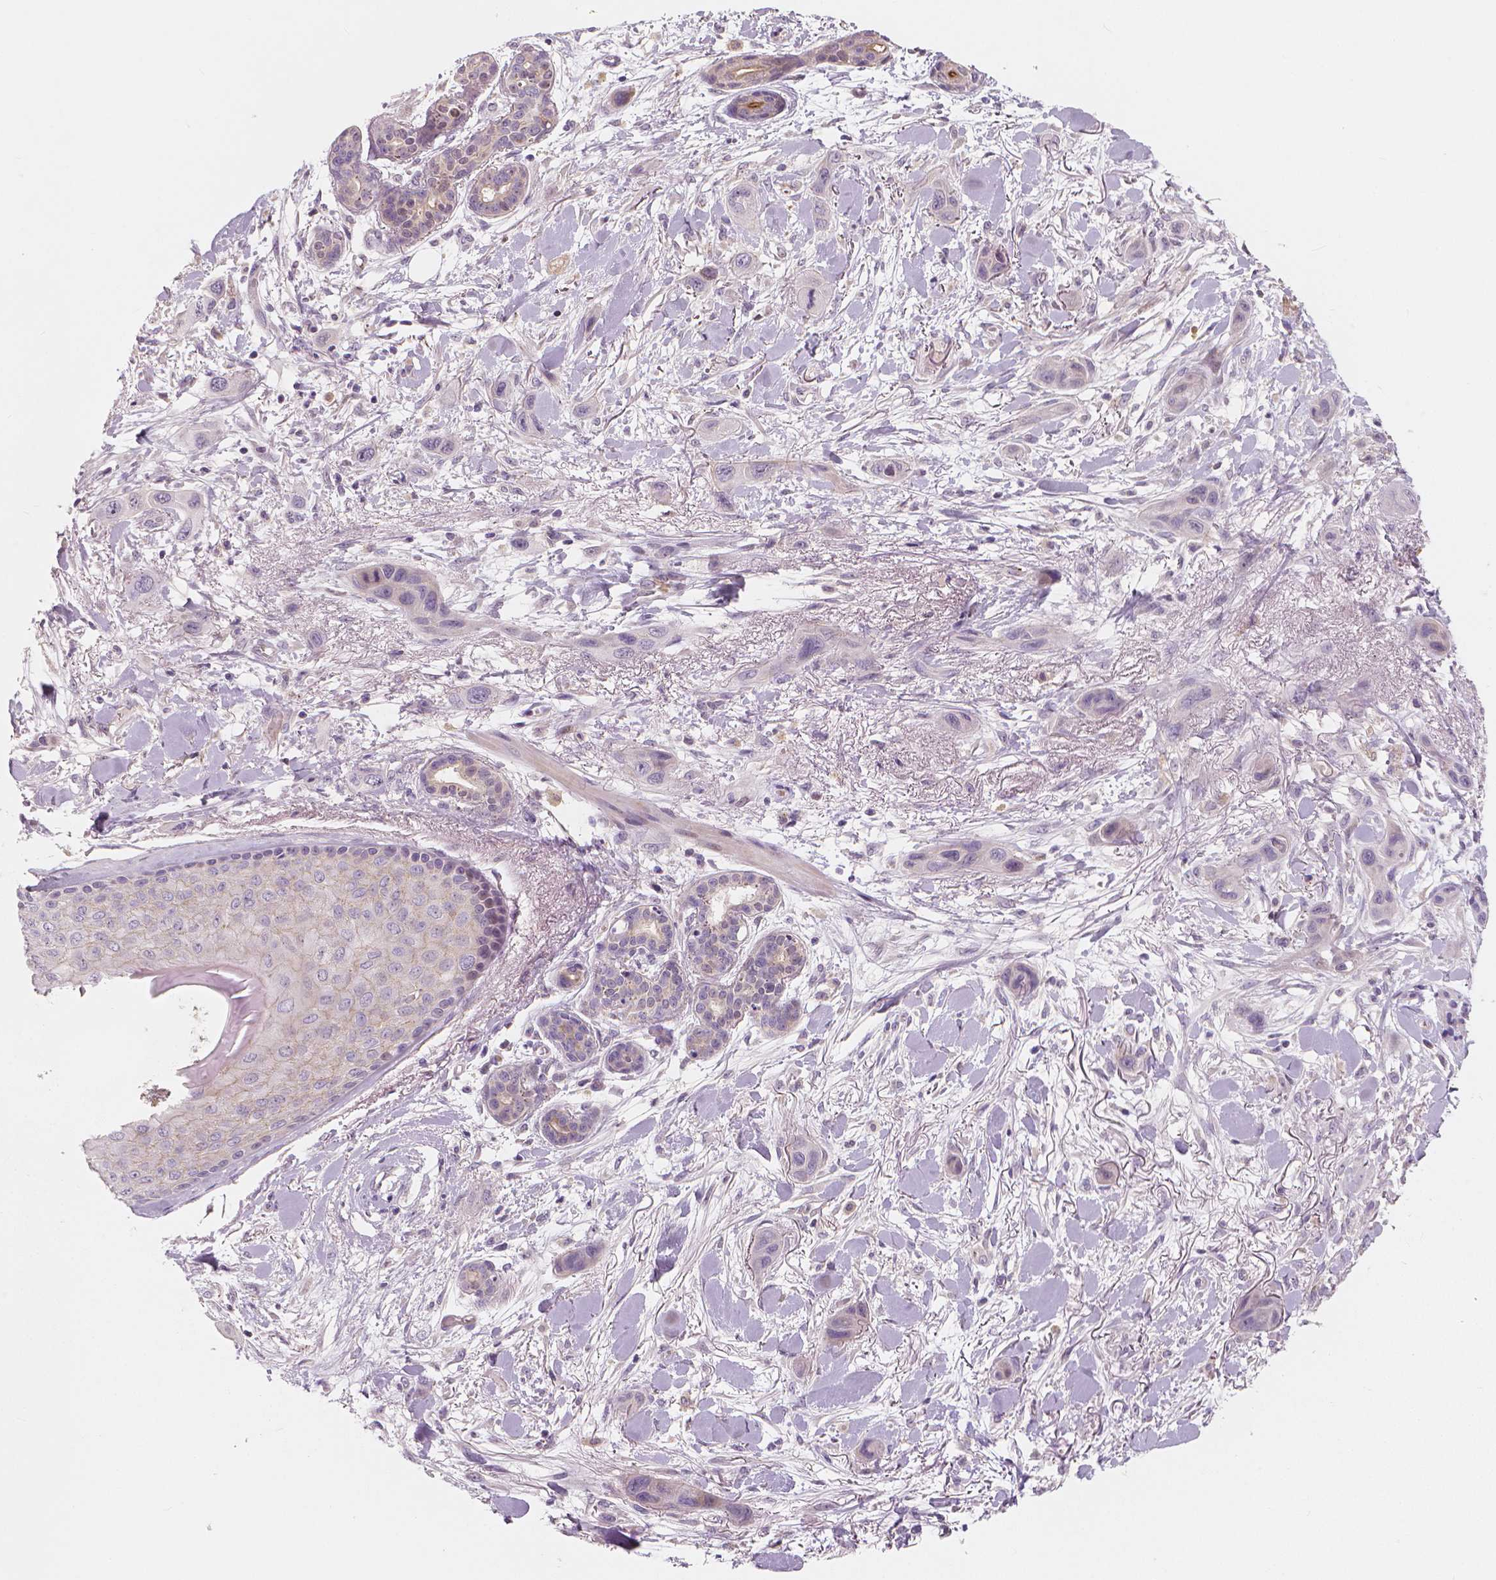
{"staining": {"intensity": "negative", "quantity": "none", "location": "none"}, "tissue": "skin cancer", "cell_type": "Tumor cells", "image_type": "cancer", "snomed": [{"axis": "morphology", "description": "Squamous cell carcinoma, NOS"}, {"axis": "topography", "description": "Skin"}], "caption": "DAB (3,3'-diaminobenzidine) immunohistochemical staining of human skin squamous cell carcinoma demonstrates no significant positivity in tumor cells.", "gene": "RNASE7", "patient": {"sex": "male", "age": 79}}